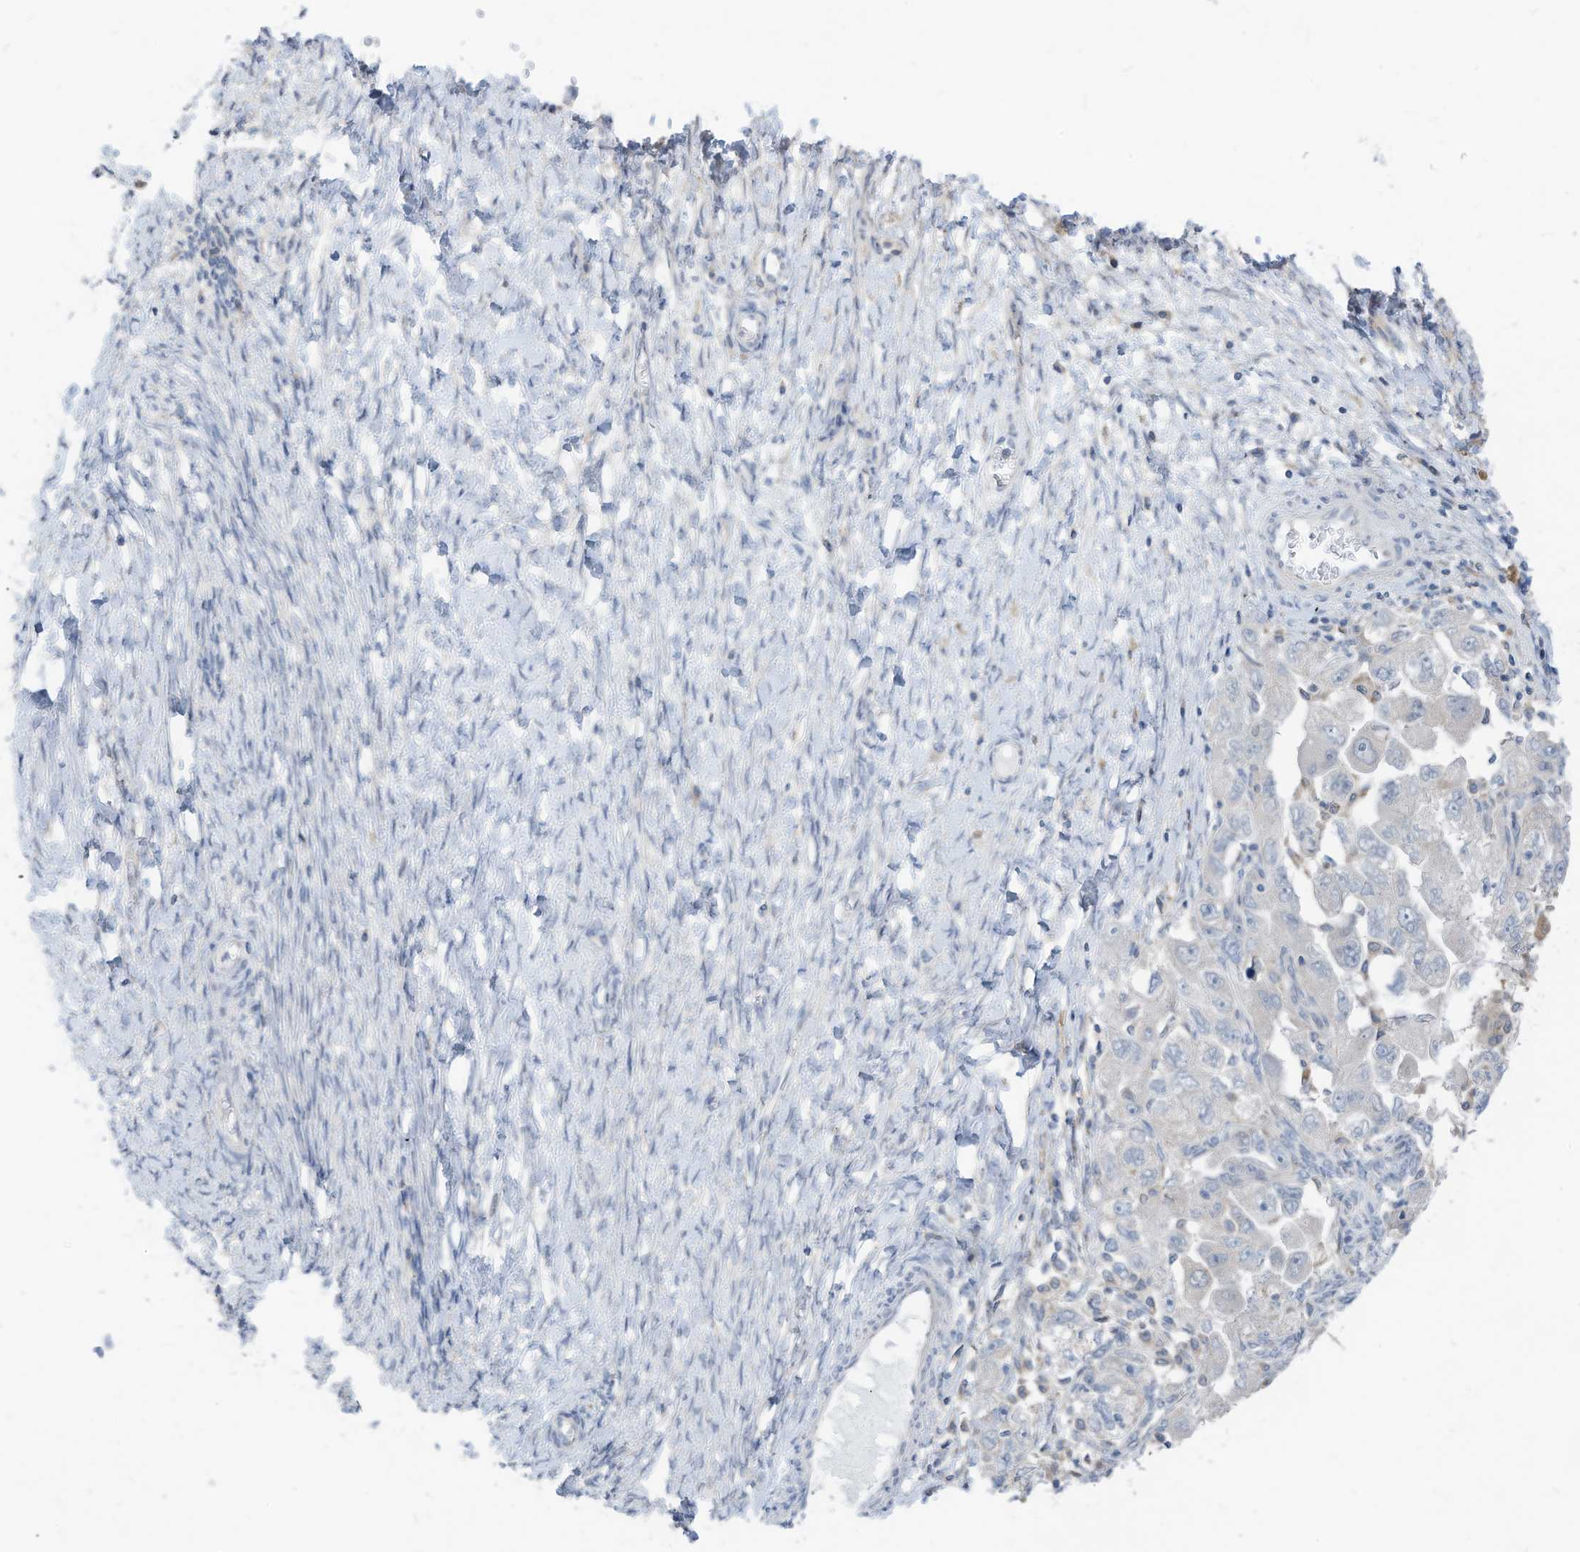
{"staining": {"intensity": "negative", "quantity": "none", "location": "none"}, "tissue": "ovarian cancer", "cell_type": "Tumor cells", "image_type": "cancer", "snomed": [{"axis": "morphology", "description": "Carcinoma, NOS"}, {"axis": "morphology", "description": "Cystadenocarcinoma, serous, NOS"}, {"axis": "topography", "description": "Ovary"}], "caption": "There is no significant expression in tumor cells of serous cystadenocarcinoma (ovarian).", "gene": "LDAH", "patient": {"sex": "female", "age": 69}}